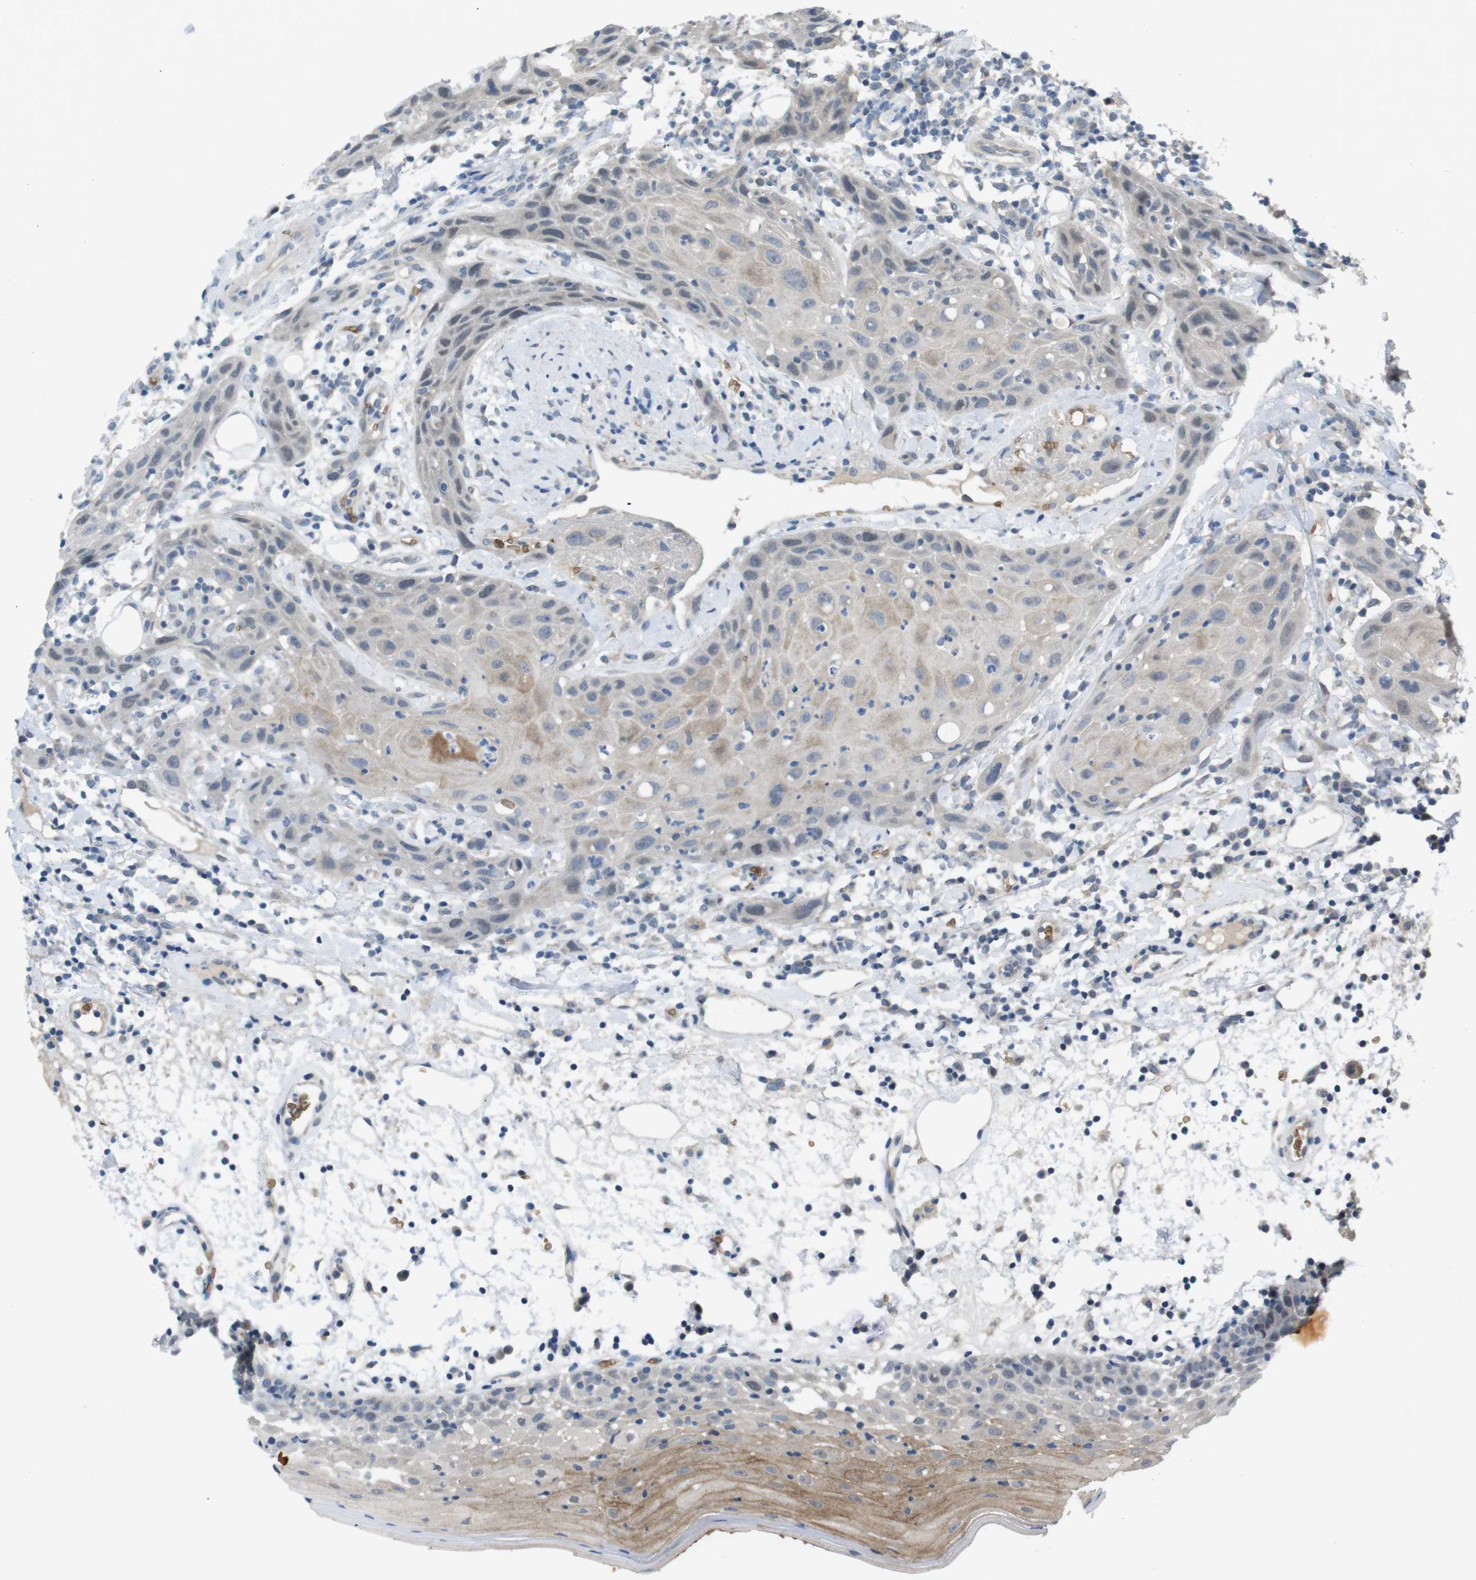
{"staining": {"intensity": "moderate", "quantity": "25%-75%", "location": "cytoplasmic/membranous"}, "tissue": "oral mucosa", "cell_type": "Squamous epithelial cells", "image_type": "normal", "snomed": [{"axis": "morphology", "description": "Normal tissue, NOS"}, {"axis": "morphology", "description": "Squamous cell carcinoma, NOS"}, {"axis": "topography", "description": "Skeletal muscle"}, {"axis": "topography", "description": "Oral tissue"}], "caption": "The image reveals immunohistochemical staining of unremarkable oral mucosa. There is moderate cytoplasmic/membranous staining is appreciated in about 25%-75% of squamous epithelial cells. The protein is shown in brown color, while the nuclei are stained blue.", "gene": "GYPA", "patient": {"sex": "male", "age": 71}}